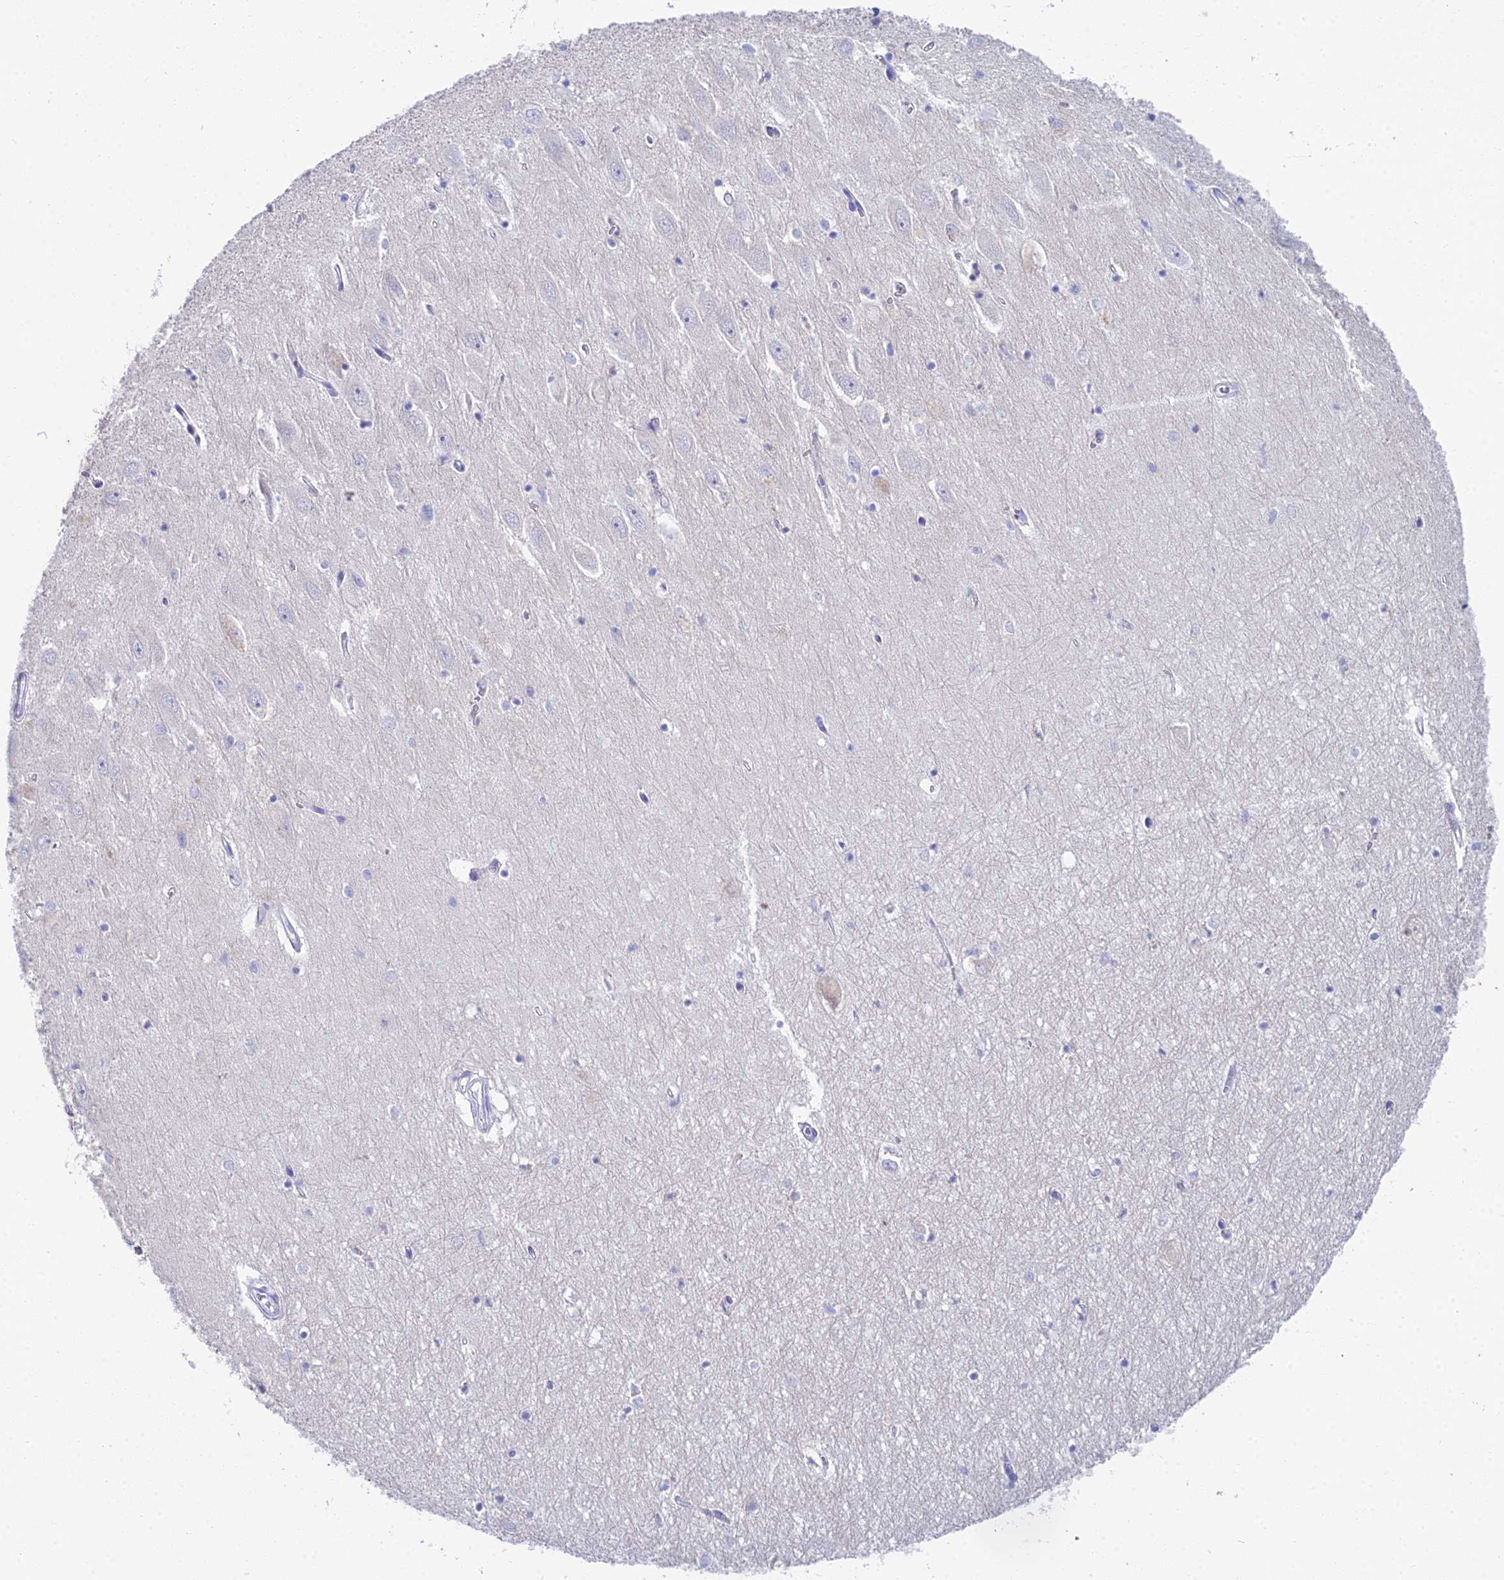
{"staining": {"intensity": "negative", "quantity": "none", "location": "none"}, "tissue": "hippocampus", "cell_type": "Glial cells", "image_type": "normal", "snomed": [{"axis": "morphology", "description": "Normal tissue, NOS"}, {"axis": "topography", "description": "Hippocampus"}], "caption": "A high-resolution histopathology image shows IHC staining of unremarkable hippocampus, which shows no significant positivity in glial cells. (DAB immunohistochemistry, high magnification).", "gene": "EEF2KMT", "patient": {"sex": "female", "age": 64}}